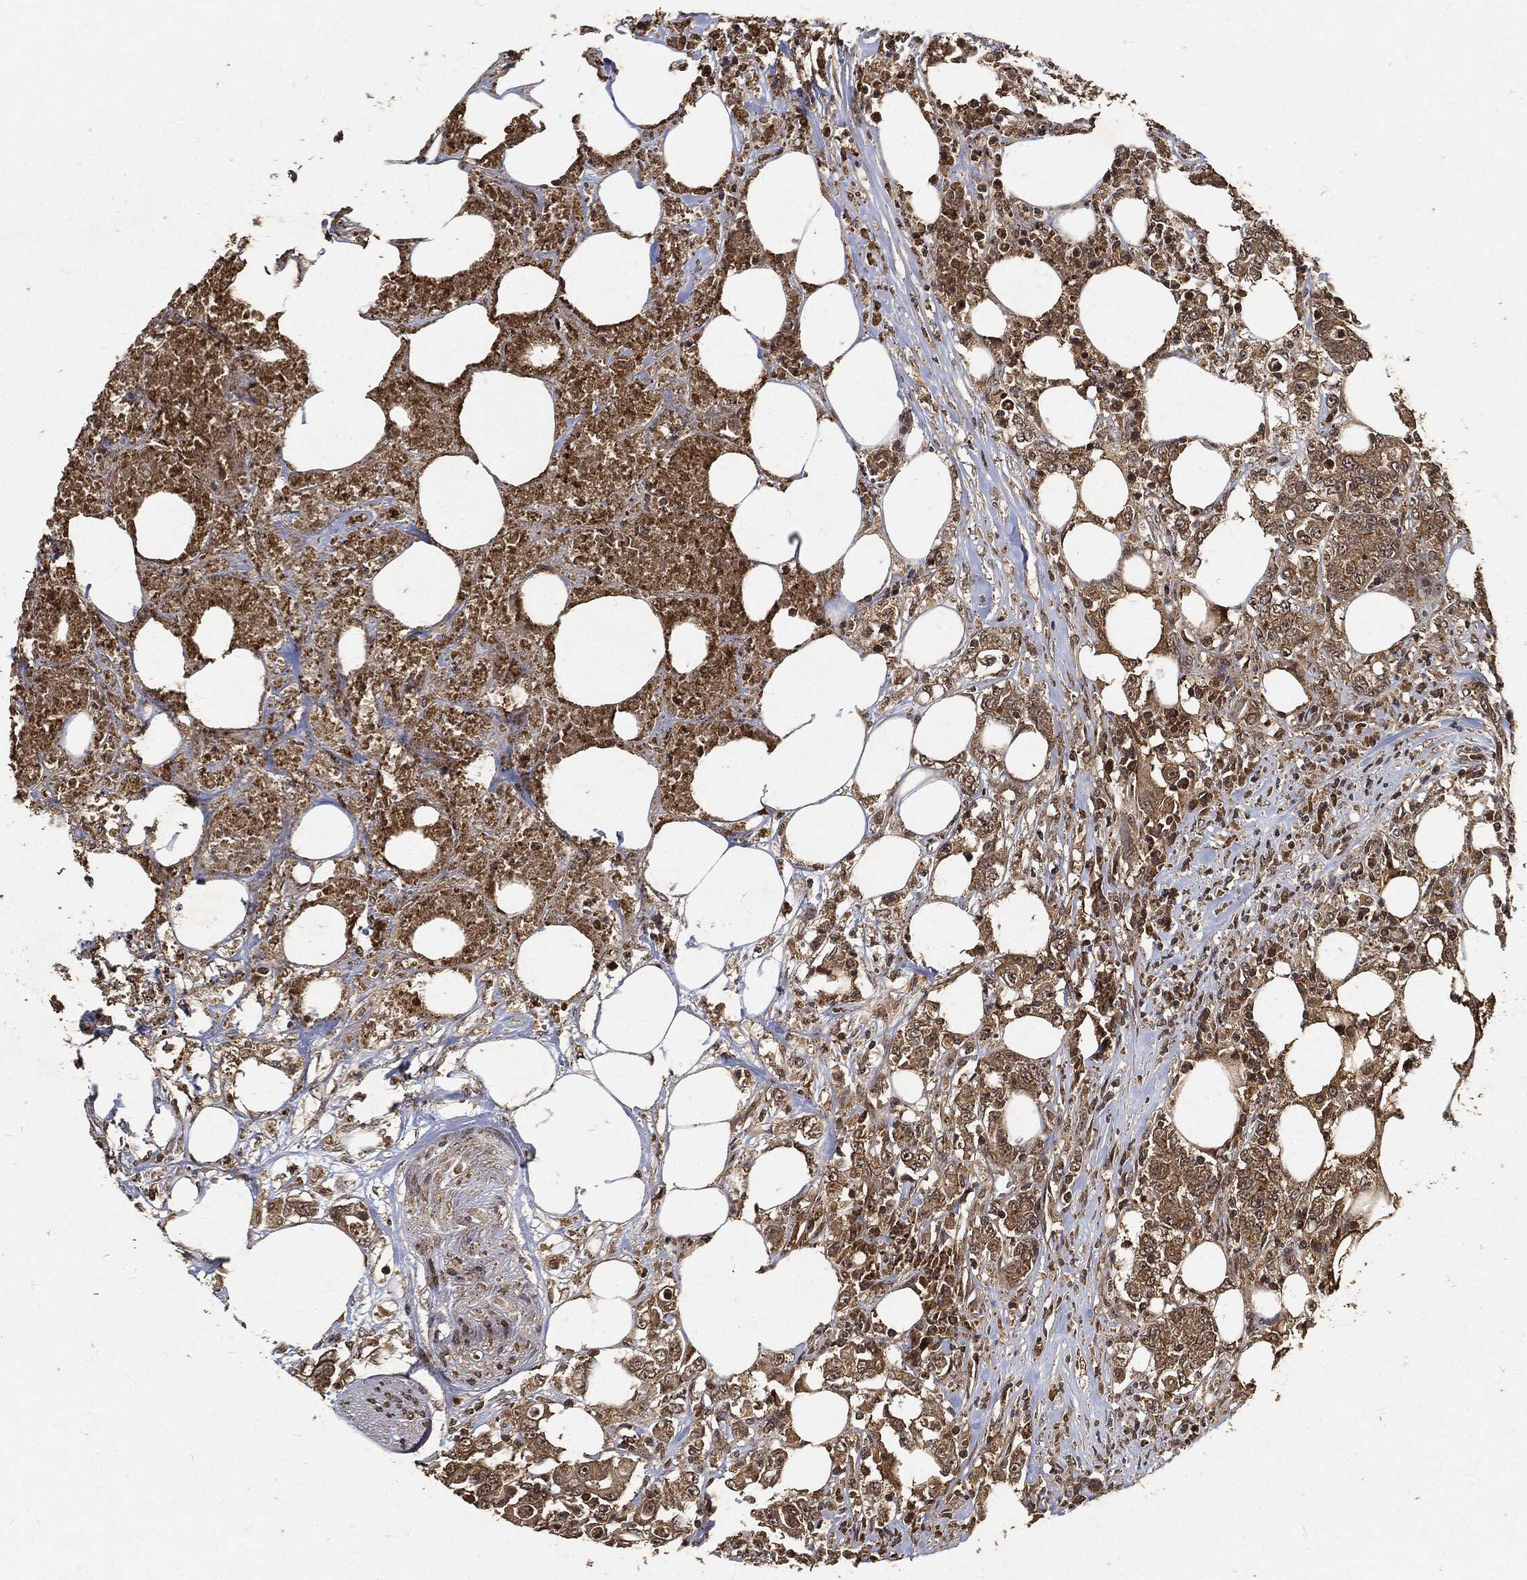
{"staining": {"intensity": "moderate", "quantity": ">75%", "location": "cytoplasmic/membranous"}, "tissue": "colorectal cancer", "cell_type": "Tumor cells", "image_type": "cancer", "snomed": [{"axis": "morphology", "description": "Adenocarcinoma, NOS"}, {"axis": "topography", "description": "Colon"}], "caption": "Immunohistochemistry photomicrograph of human colorectal cancer (adenocarcinoma) stained for a protein (brown), which shows medium levels of moderate cytoplasmic/membranous positivity in approximately >75% of tumor cells.", "gene": "ZNF226", "patient": {"sex": "female", "age": 48}}